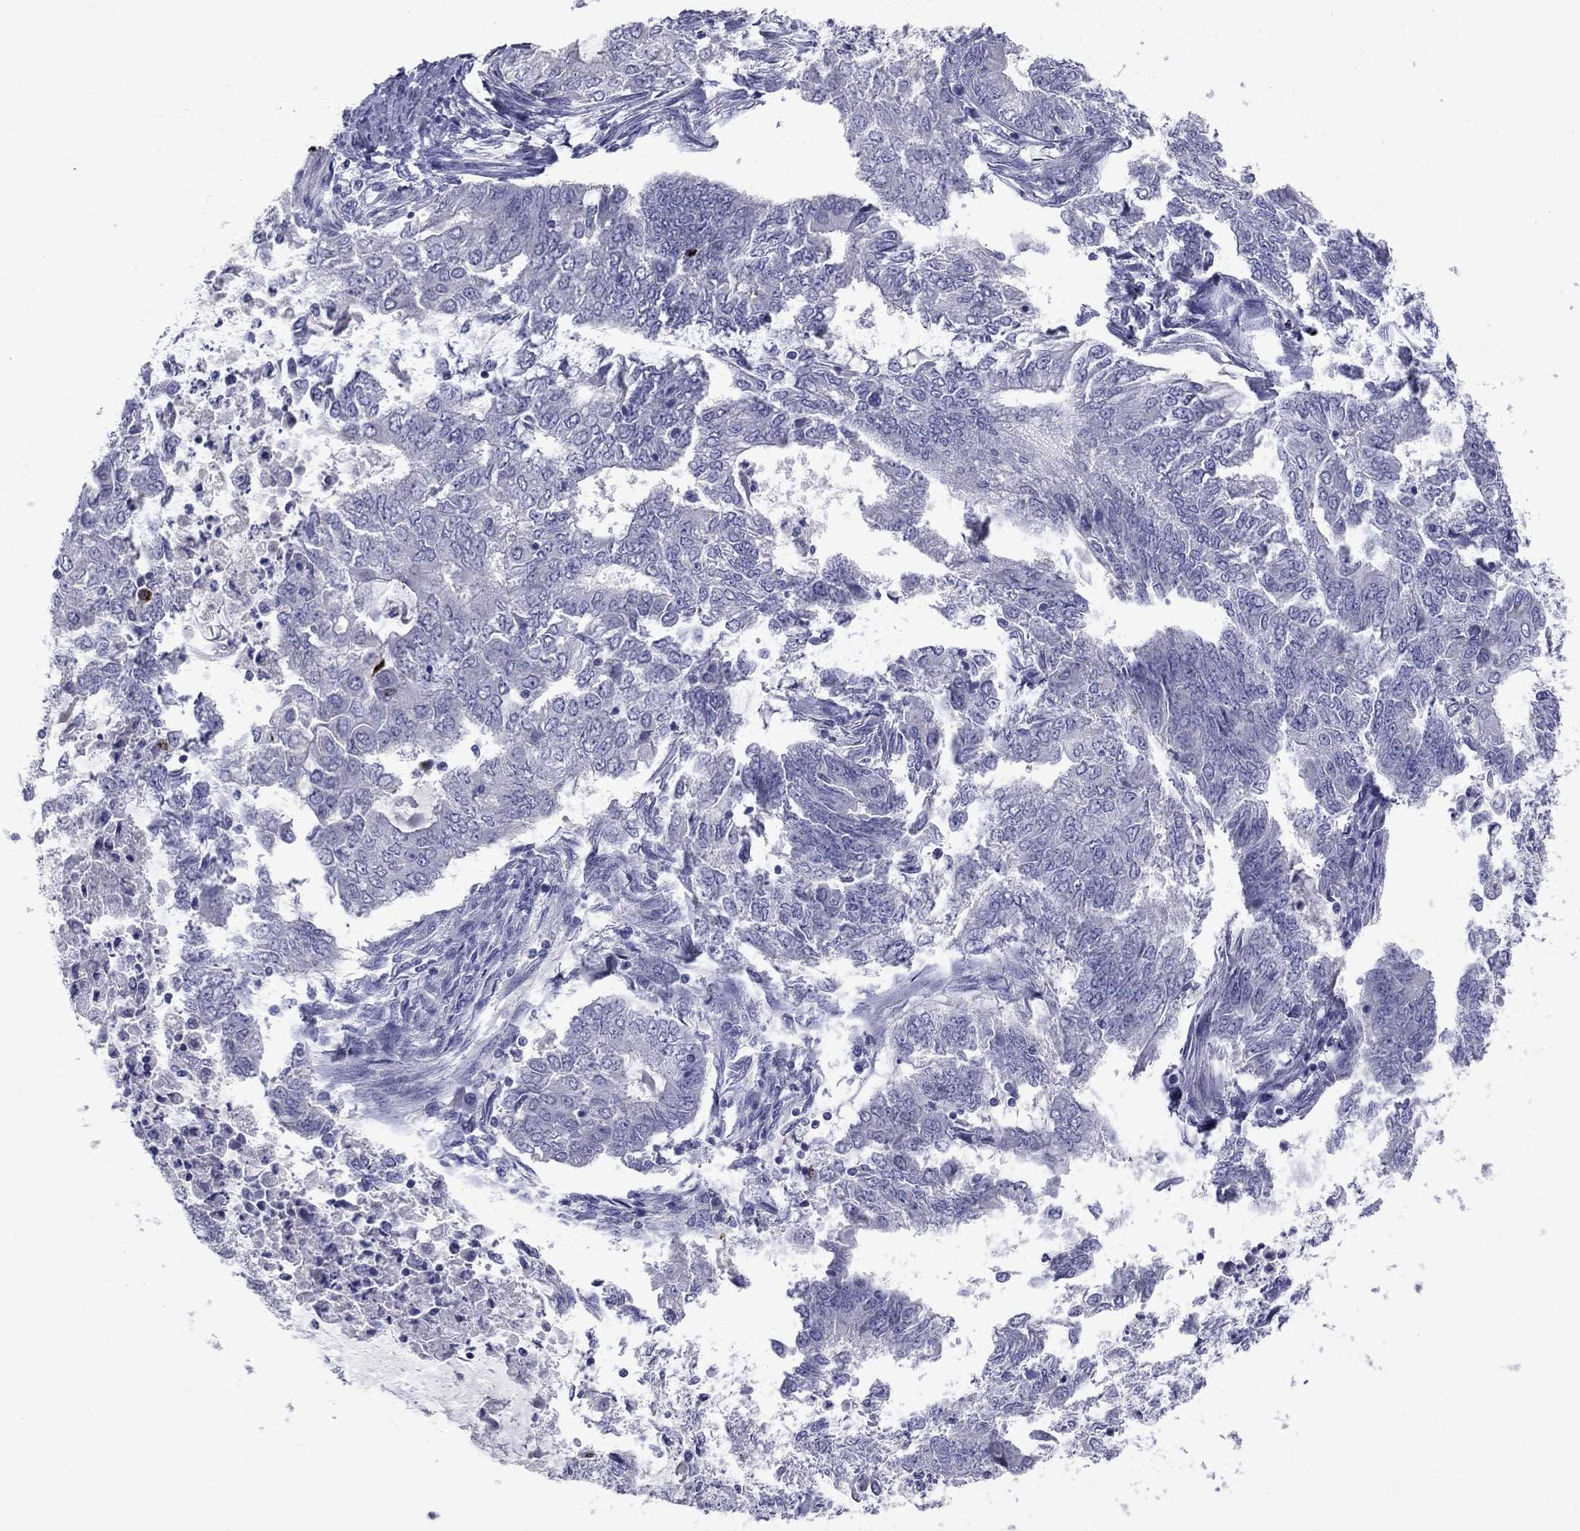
{"staining": {"intensity": "negative", "quantity": "none", "location": "none"}, "tissue": "endometrial cancer", "cell_type": "Tumor cells", "image_type": "cancer", "snomed": [{"axis": "morphology", "description": "Adenocarcinoma, NOS"}, {"axis": "topography", "description": "Endometrium"}], "caption": "DAB immunohistochemical staining of human endometrial cancer (adenocarcinoma) reveals no significant staining in tumor cells.", "gene": "TP53TG5", "patient": {"sex": "female", "age": 62}}